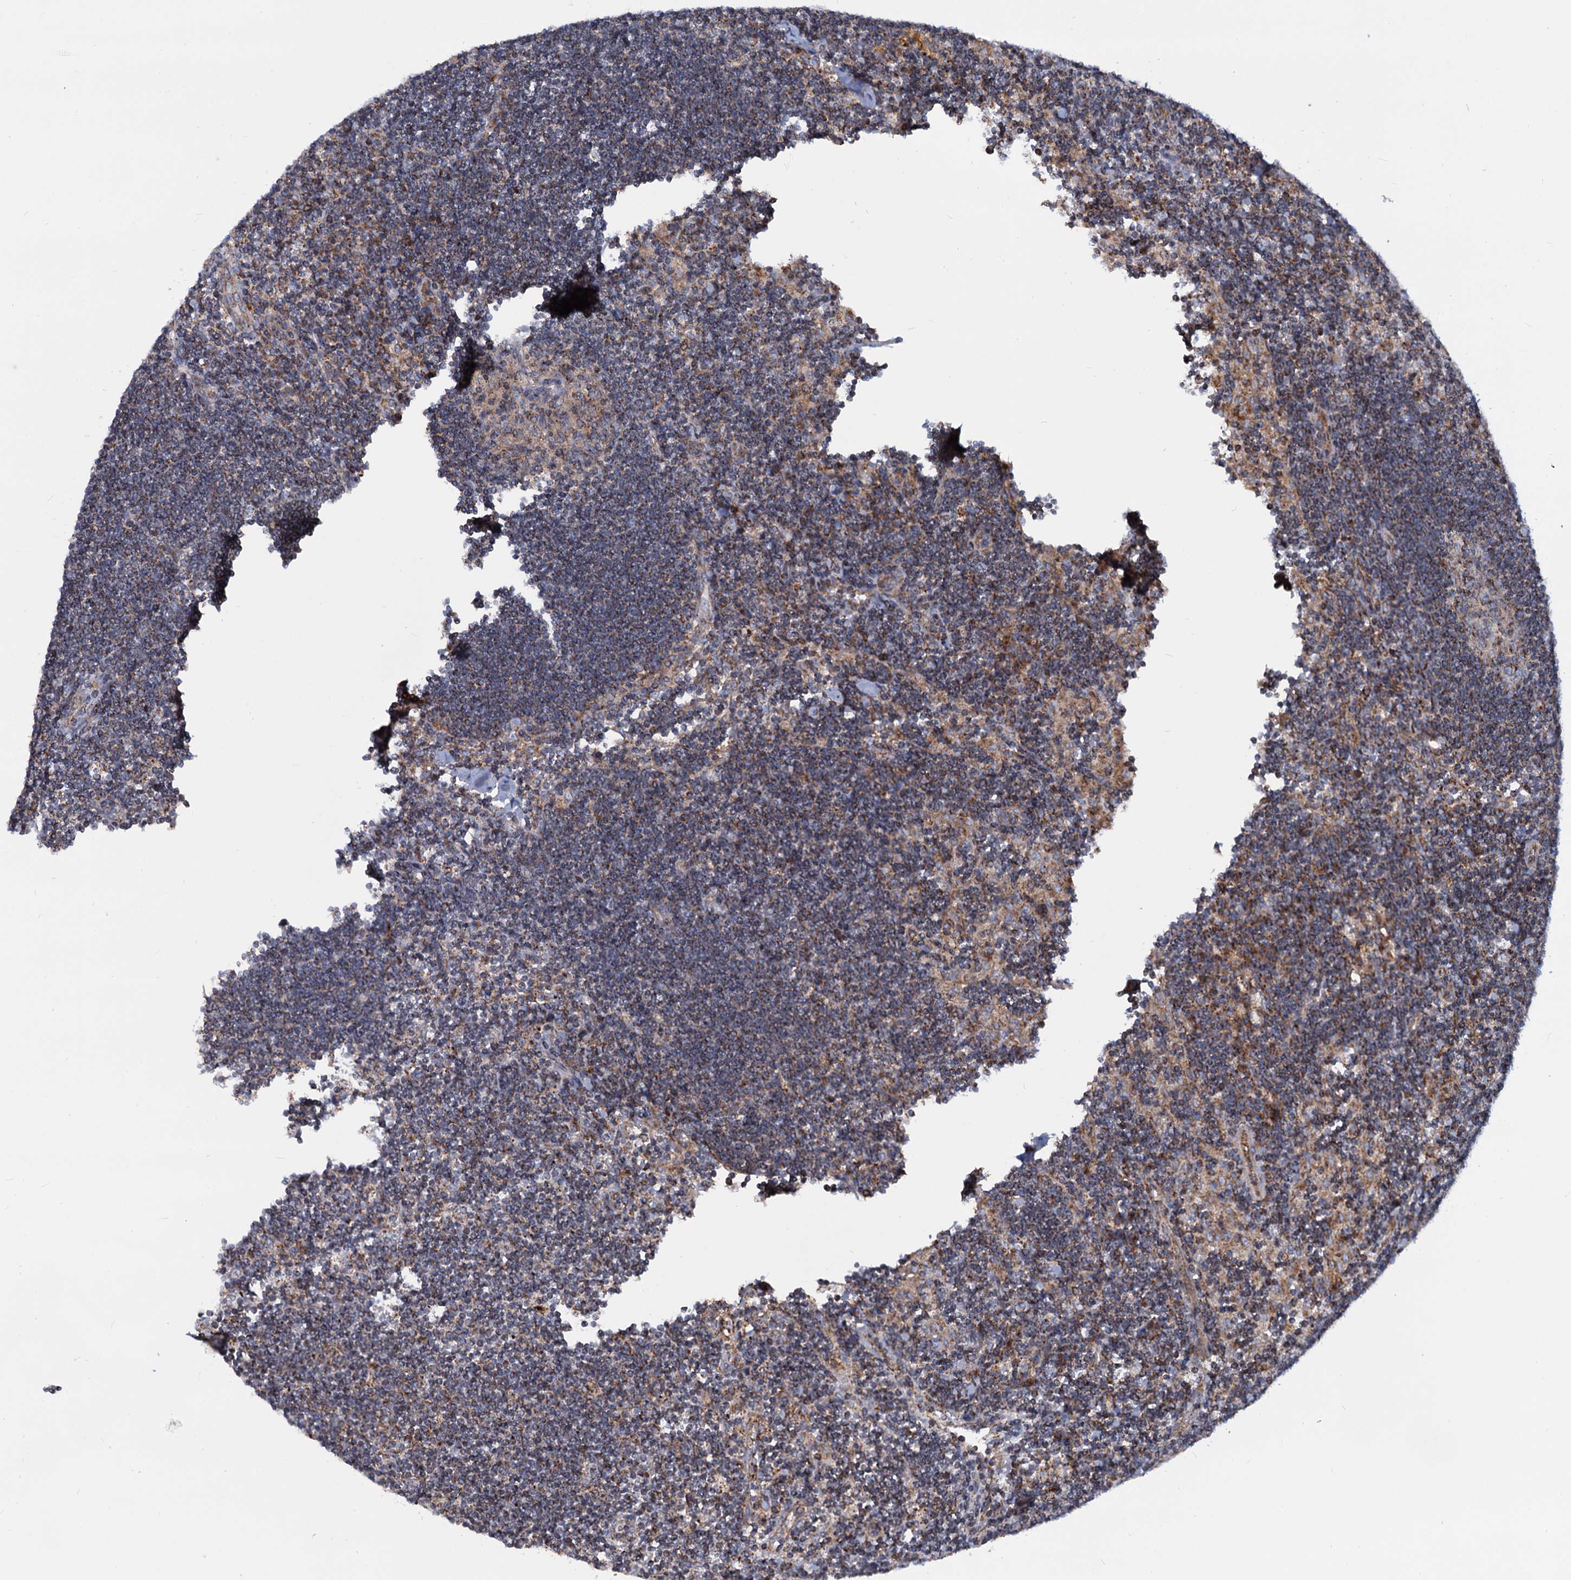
{"staining": {"intensity": "weak", "quantity": "<25%", "location": "cytoplasmic/membranous"}, "tissue": "lymph node", "cell_type": "Germinal center cells", "image_type": "normal", "snomed": [{"axis": "morphology", "description": "Normal tissue, NOS"}, {"axis": "topography", "description": "Lymph node"}], "caption": "High power microscopy micrograph of an immunohistochemistry image of normal lymph node, revealing no significant staining in germinal center cells. The staining is performed using DAB brown chromogen with nuclei counter-stained in using hematoxylin.", "gene": "PSEN1", "patient": {"sex": "male", "age": 24}}